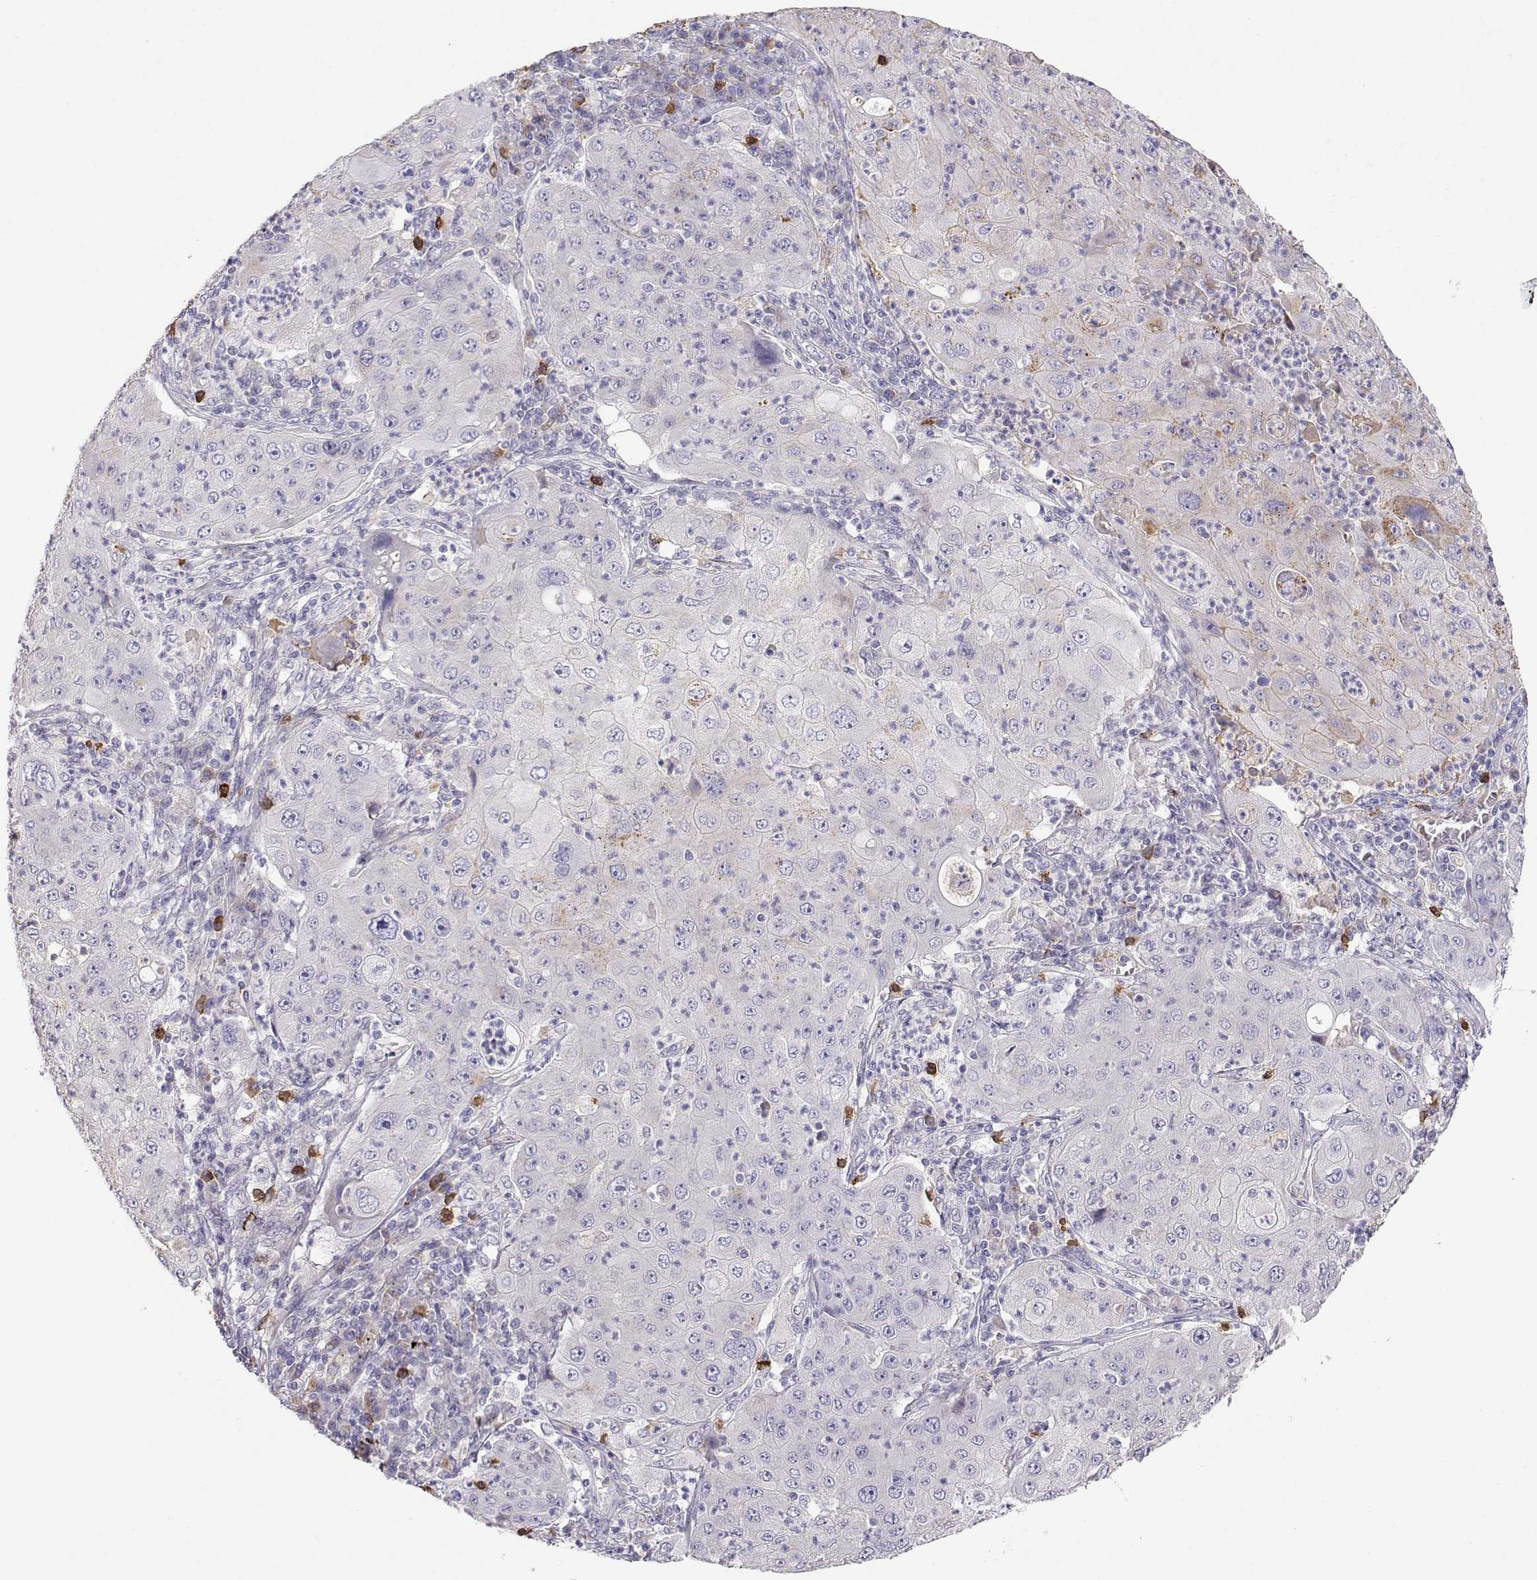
{"staining": {"intensity": "negative", "quantity": "none", "location": "none"}, "tissue": "lung cancer", "cell_type": "Tumor cells", "image_type": "cancer", "snomed": [{"axis": "morphology", "description": "Squamous cell carcinoma, NOS"}, {"axis": "topography", "description": "Lung"}], "caption": "Tumor cells show no significant protein positivity in squamous cell carcinoma (lung).", "gene": "CDHR1", "patient": {"sex": "female", "age": 59}}